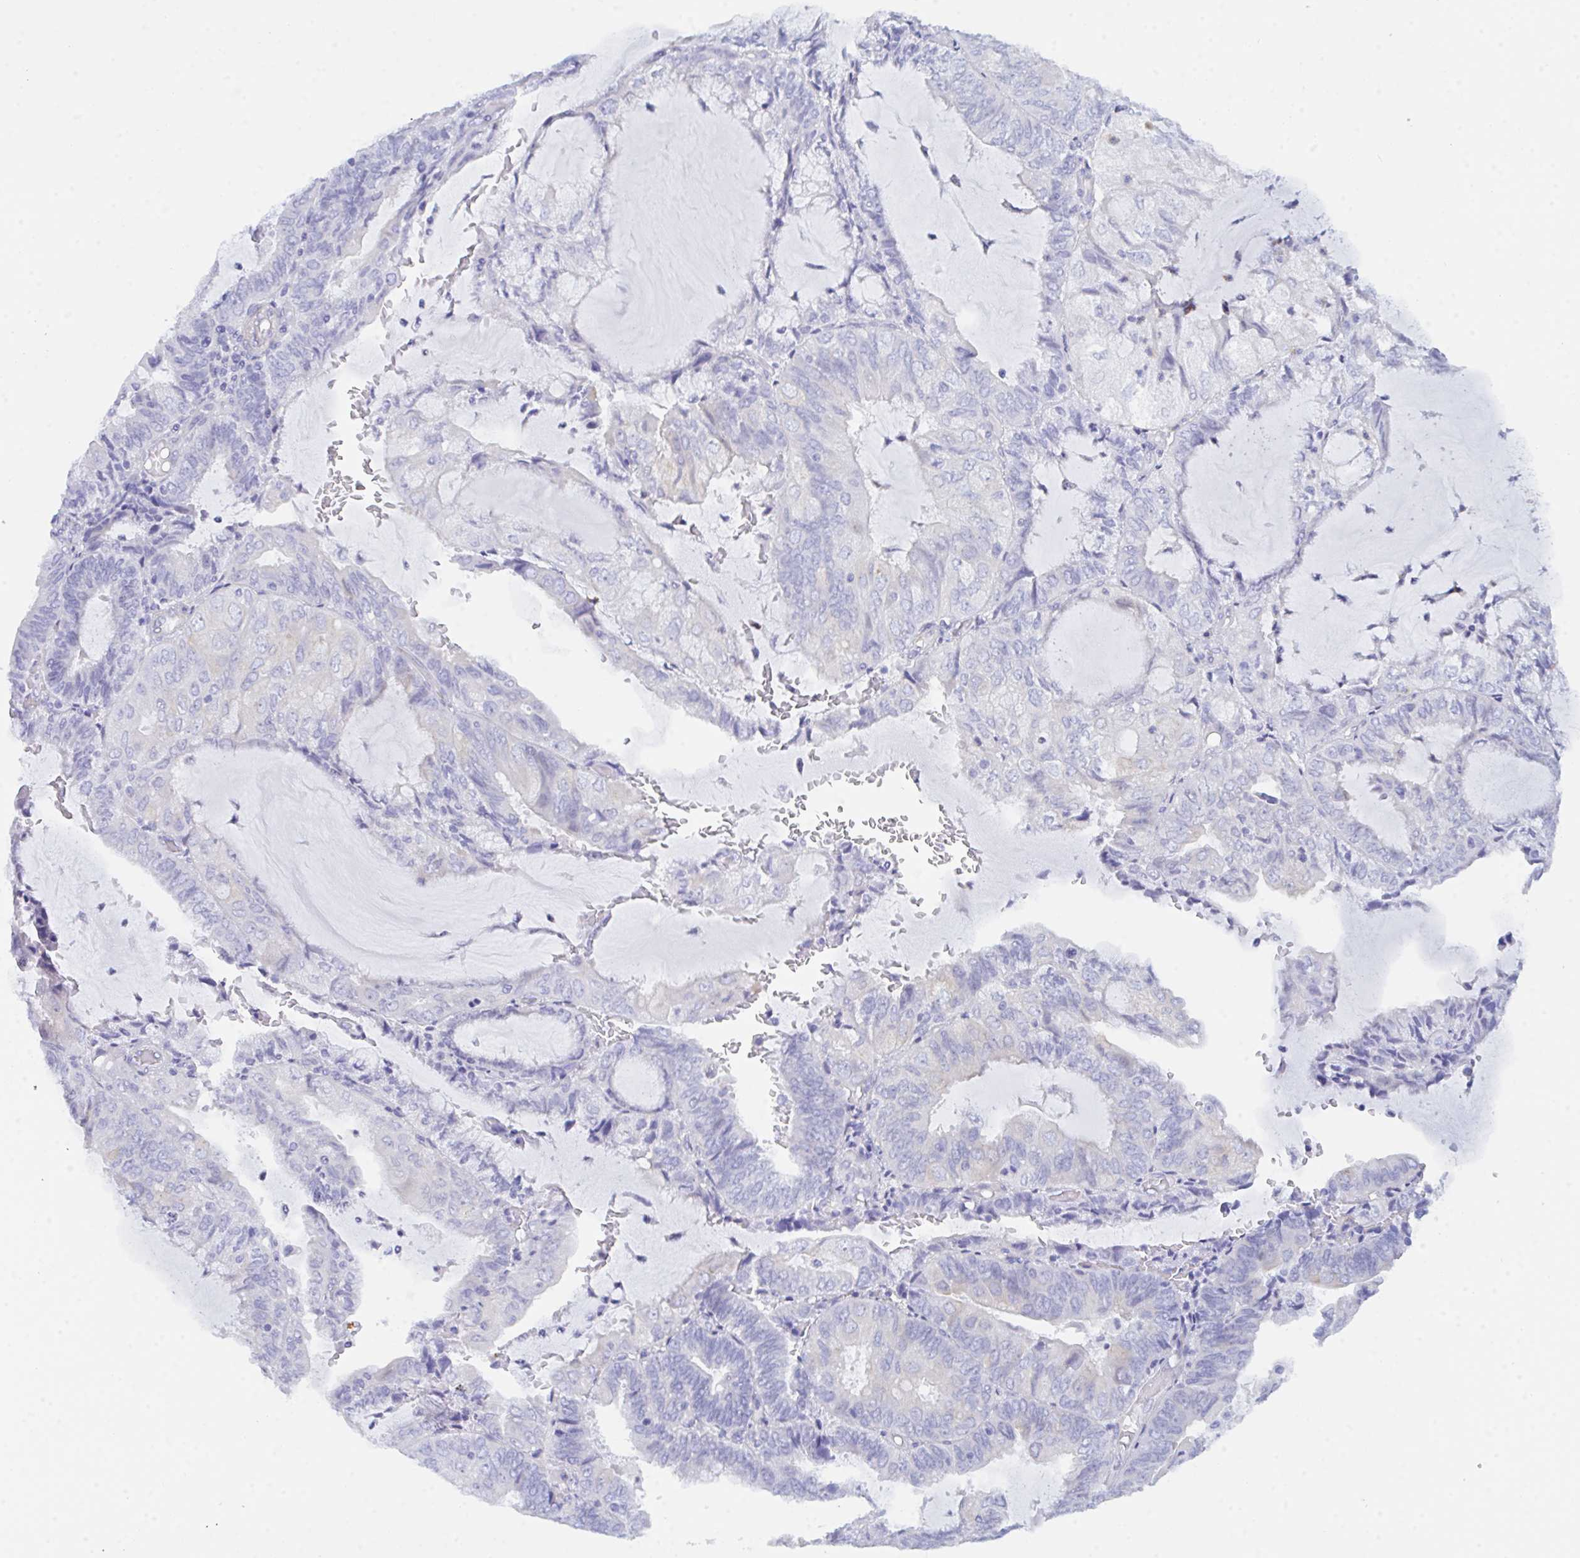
{"staining": {"intensity": "negative", "quantity": "none", "location": "none"}, "tissue": "endometrial cancer", "cell_type": "Tumor cells", "image_type": "cancer", "snomed": [{"axis": "morphology", "description": "Adenocarcinoma, NOS"}, {"axis": "topography", "description": "Endometrium"}], "caption": "Immunohistochemical staining of adenocarcinoma (endometrial) exhibits no significant staining in tumor cells. The staining was performed using DAB to visualize the protein expression in brown, while the nuclei were stained in blue with hematoxylin (Magnification: 20x).", "gene": "CEP170B", "patient": {"sex": "female", "age": 81}}